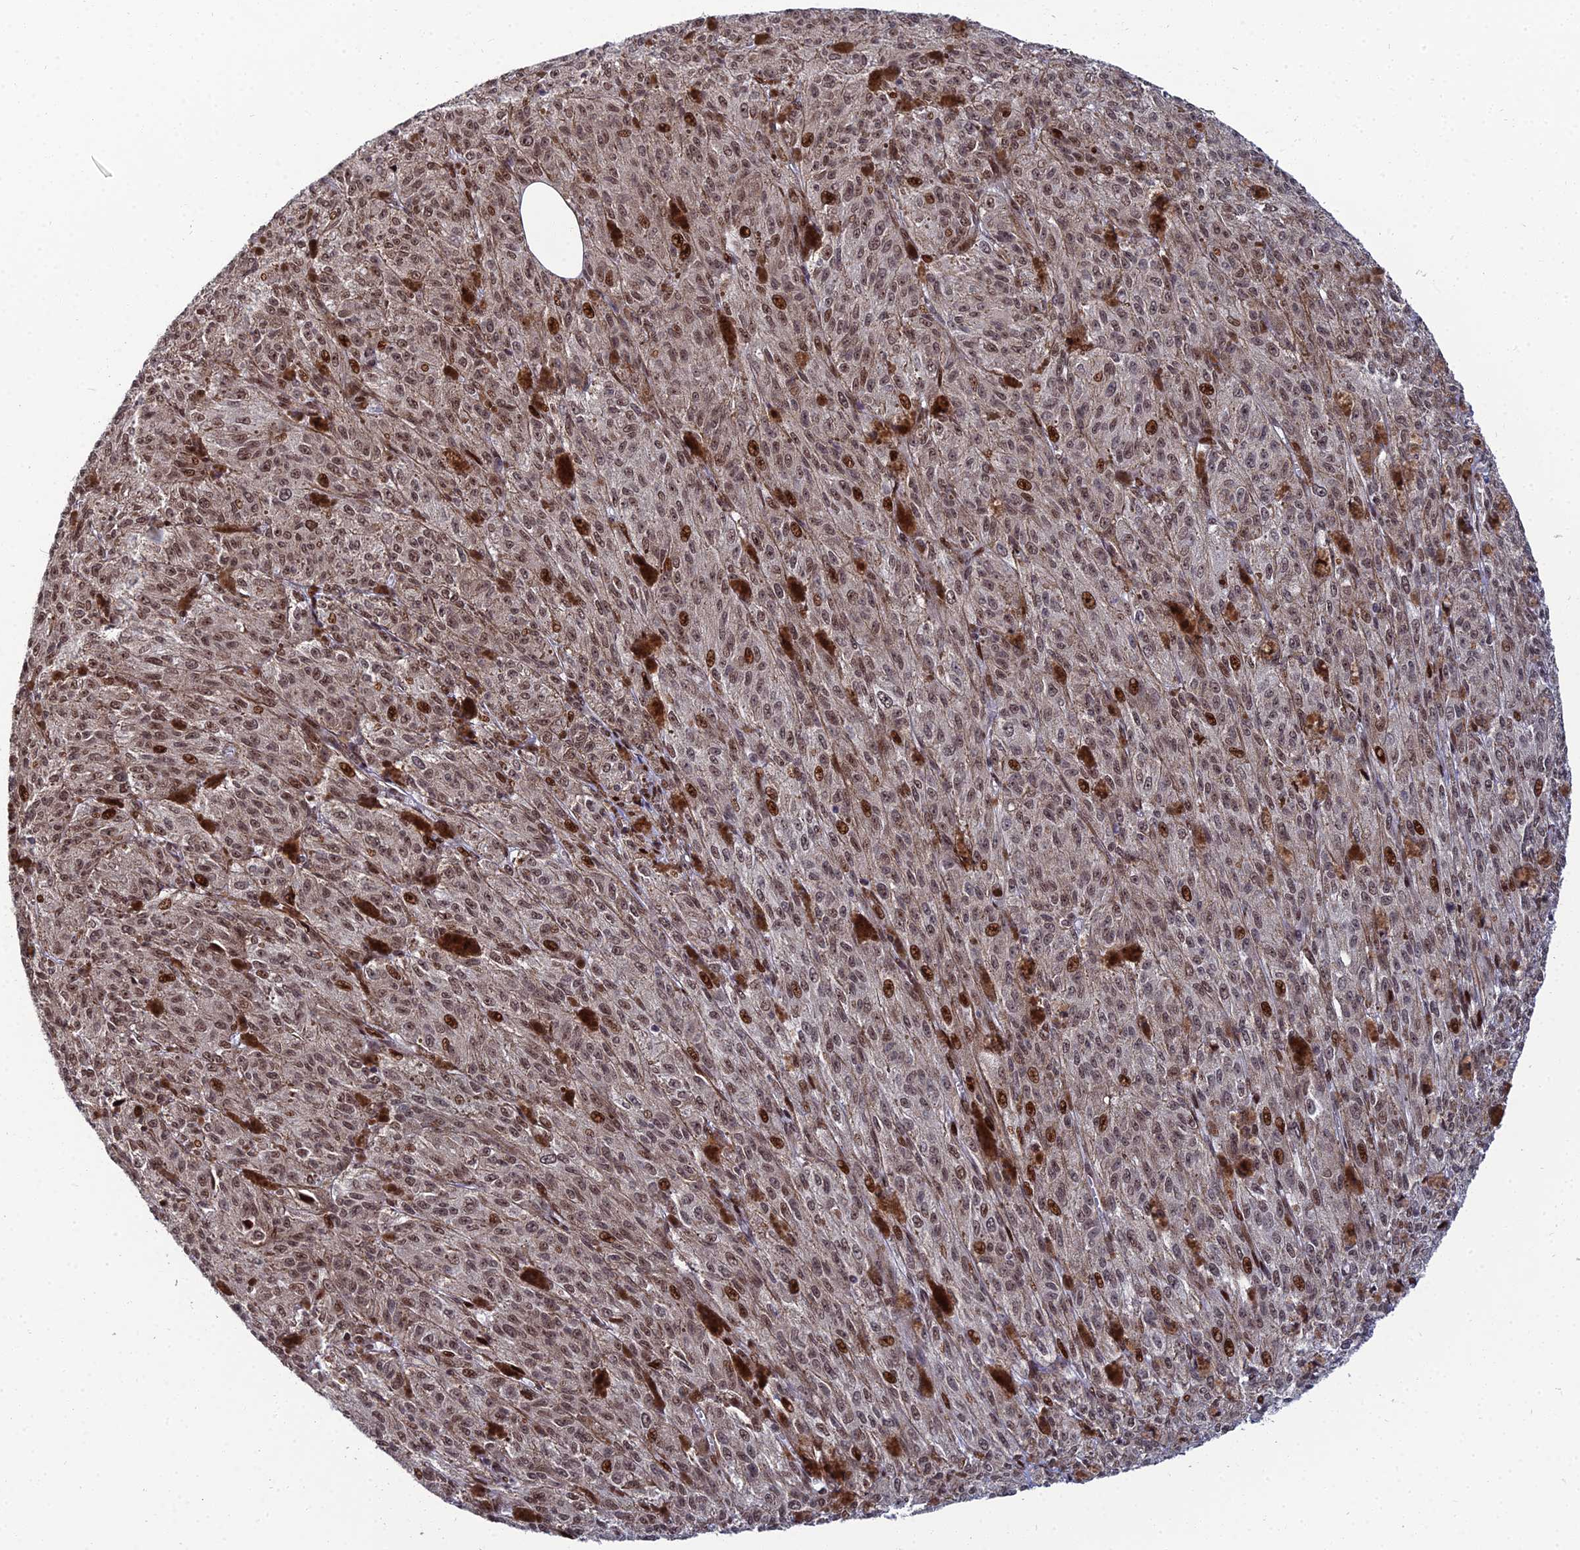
{"staining": {"intensity": "moderate", "quantity": ">75%", "location": "nuclear"}, "tissue": "melanoma", "cell_type": "Tumor cells", "image_type": "cancer", "snomed": [{"axis": "morphology", "description": "Malignant melanoma, NOS"}, {"axis": "topography", "description": "Skin"}], "caption": "Tumor cells demonstrate medium levels of moderate nuclear positivity in approximately >75% of cells in human malignant melanoma.", "gene": "ZNF668", "patient": {"sex": "female", "age": 52}}